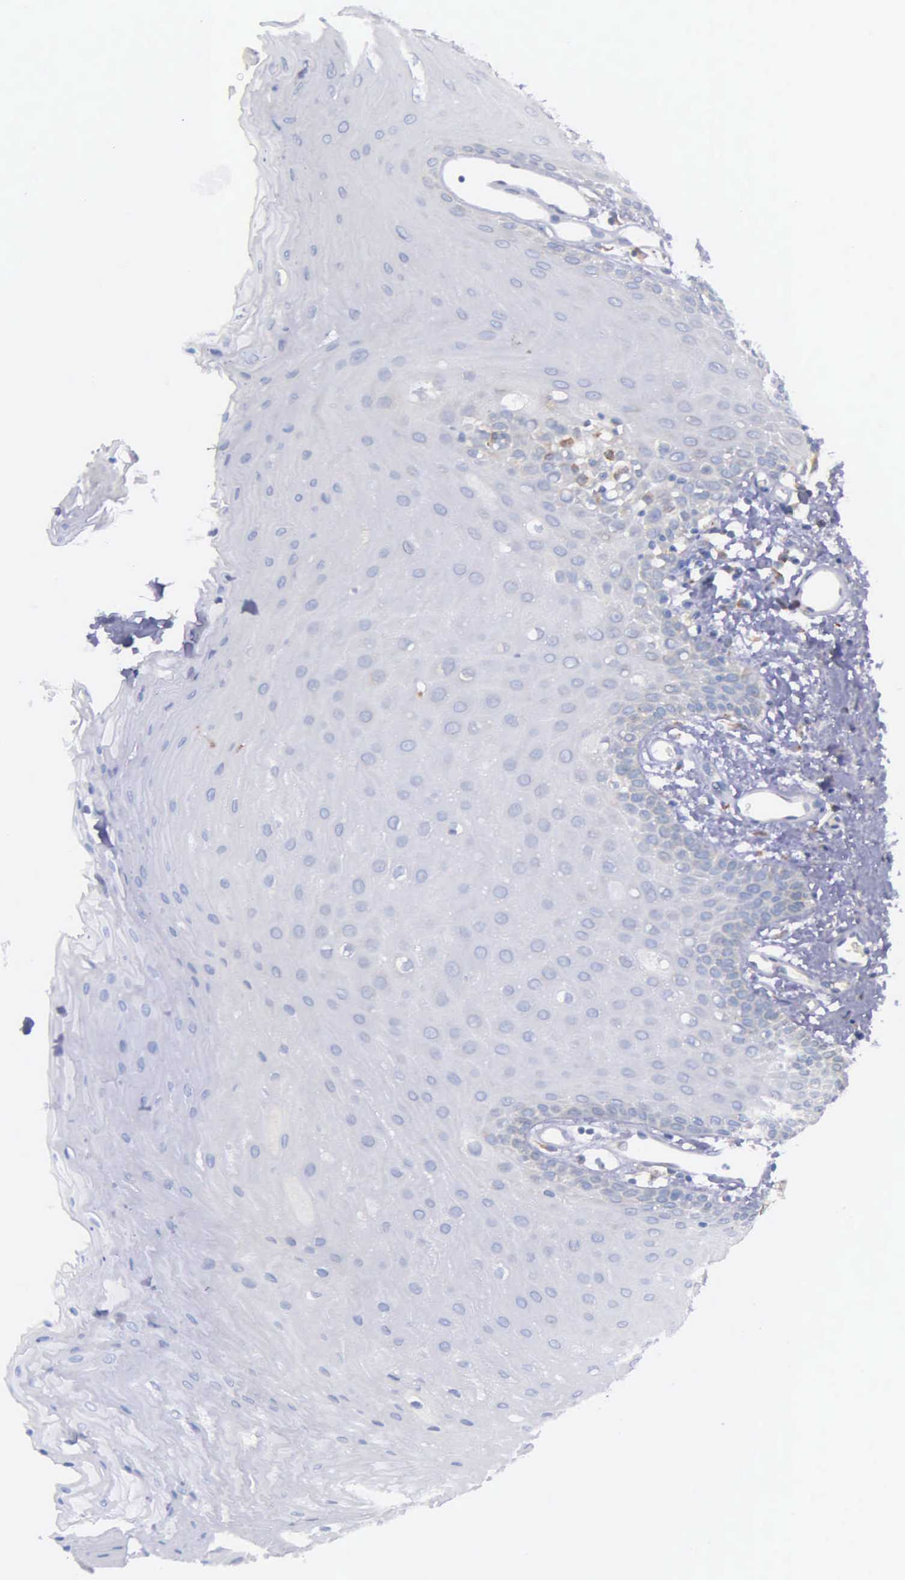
{"staining": {"intensity": "negative", "quantity": "none", "location": "none"}, "tissue": "oral mucosa", "cell_type": "Squamous epithelial cells", "image_type": "normal", "snomed": [{"axis": "morphology", "description": "Normal tissue, NOS"}, {"axis": "topography", "description": "Oral tissue"}], "caption": "IHC of normal oral mucosa demonstrates no staining in squamous epithelial cells. (Brightfield microscopy of DAB IHC at high magnification).", "gene": "ZC3H12B", "patient": {"sex": "male", "age": 52}}